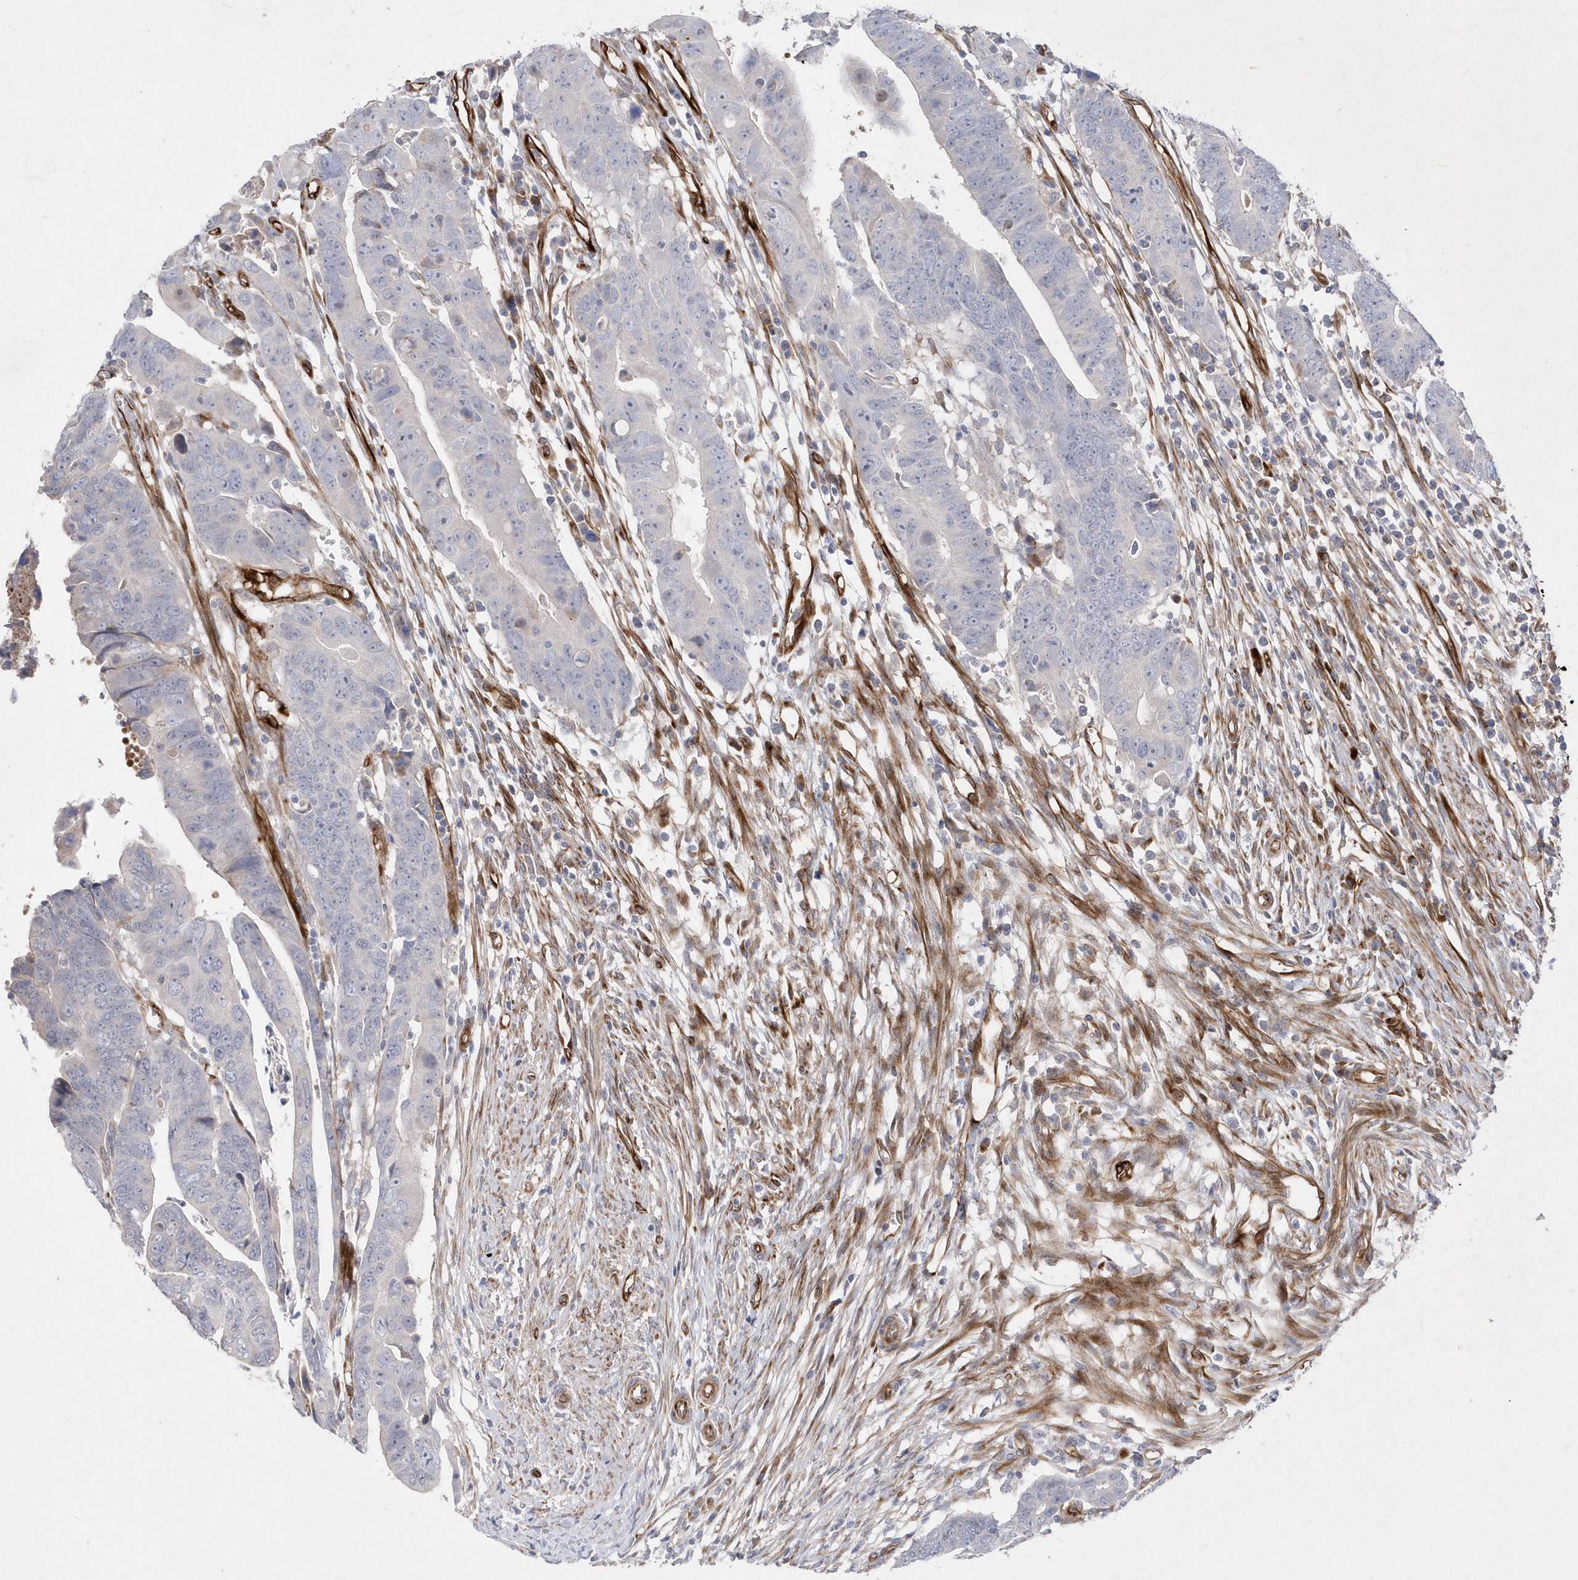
{"staining": {"intensity": "negative", "quantity": "none", "location": "none"}, "tissue": "colorectal cancer", "cell_type": "Tumor cells", "image_type": "cancer", "snomed": [{"axis": "morphology", "description": "Adenocarcinoma, NOS"}, {"axis": "topography", "description": "Rectum"}], "caption": "Tumor cells are negative for brown protein staining in adenocarcinoma (colorectal). (Stains: DAB (3,3'-diaminobenzidine) immunohistochemistry (IHC) with hematoxylin counter stain, Microscopy: brightfield microscopy at high magnification).", "gene": "TMEM132B", "patient": {"sex": "female", "age": 65}}